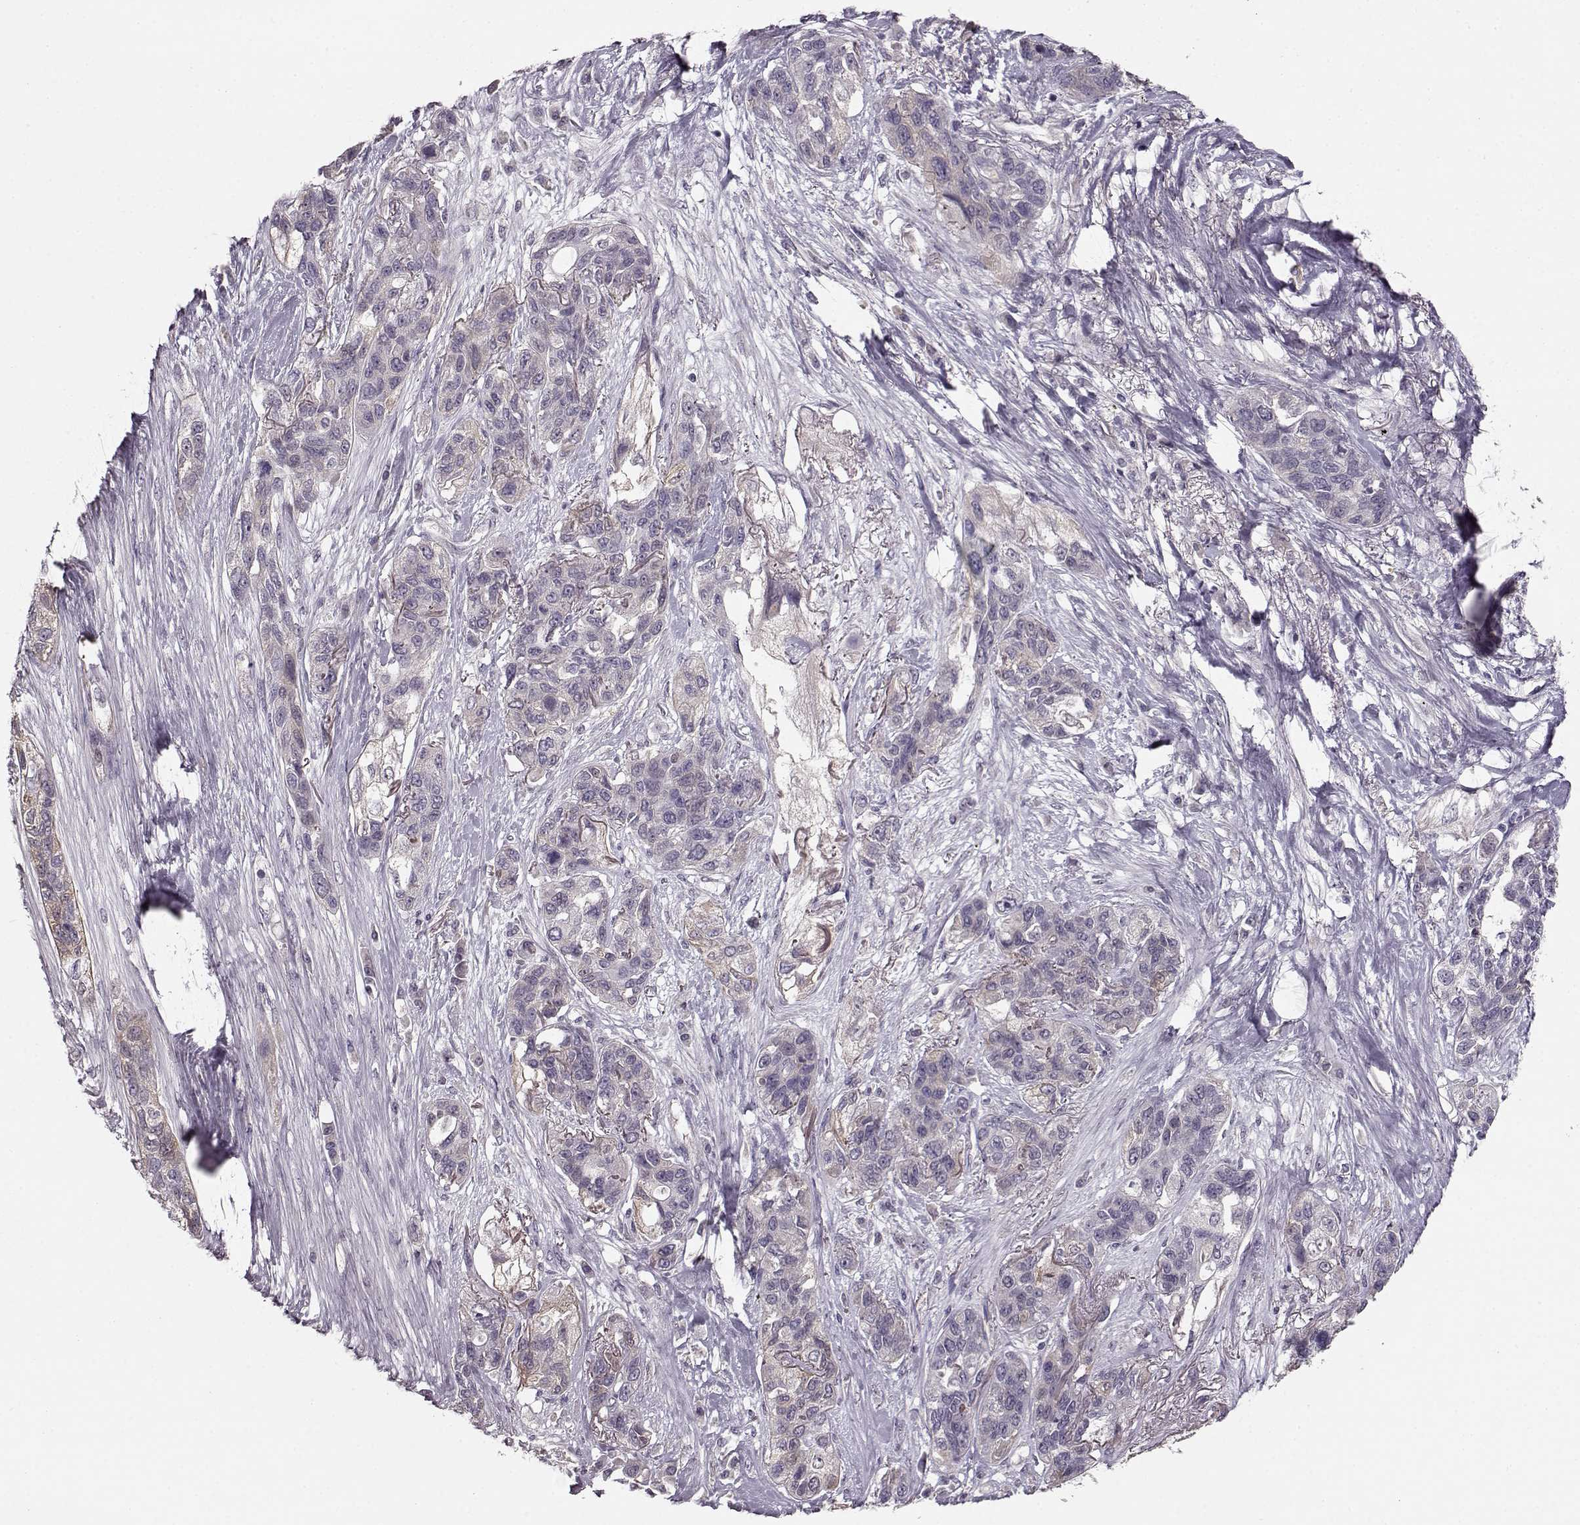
{"staining": {"intensity": "weak", "quantity": "25%-75%", "location": "cytoplasmic/membranous"}, "tissue": "lung cancer", "cell_type": "Tumor cells", "image_type": "cancer", "snomed": [{"axis": "morphology", "description": "Squamous cell carcinoma, NOS"}, {"axis": "topography", "description": "Lung"}], "caption": "Squamous cell carcinoma (lung) tissue displays weak cytoplasmic/membranous positivity in approximately 25%-75% of tumor cells", "gene": "MTR", "patient": {"sex": "female", "age": 70}}